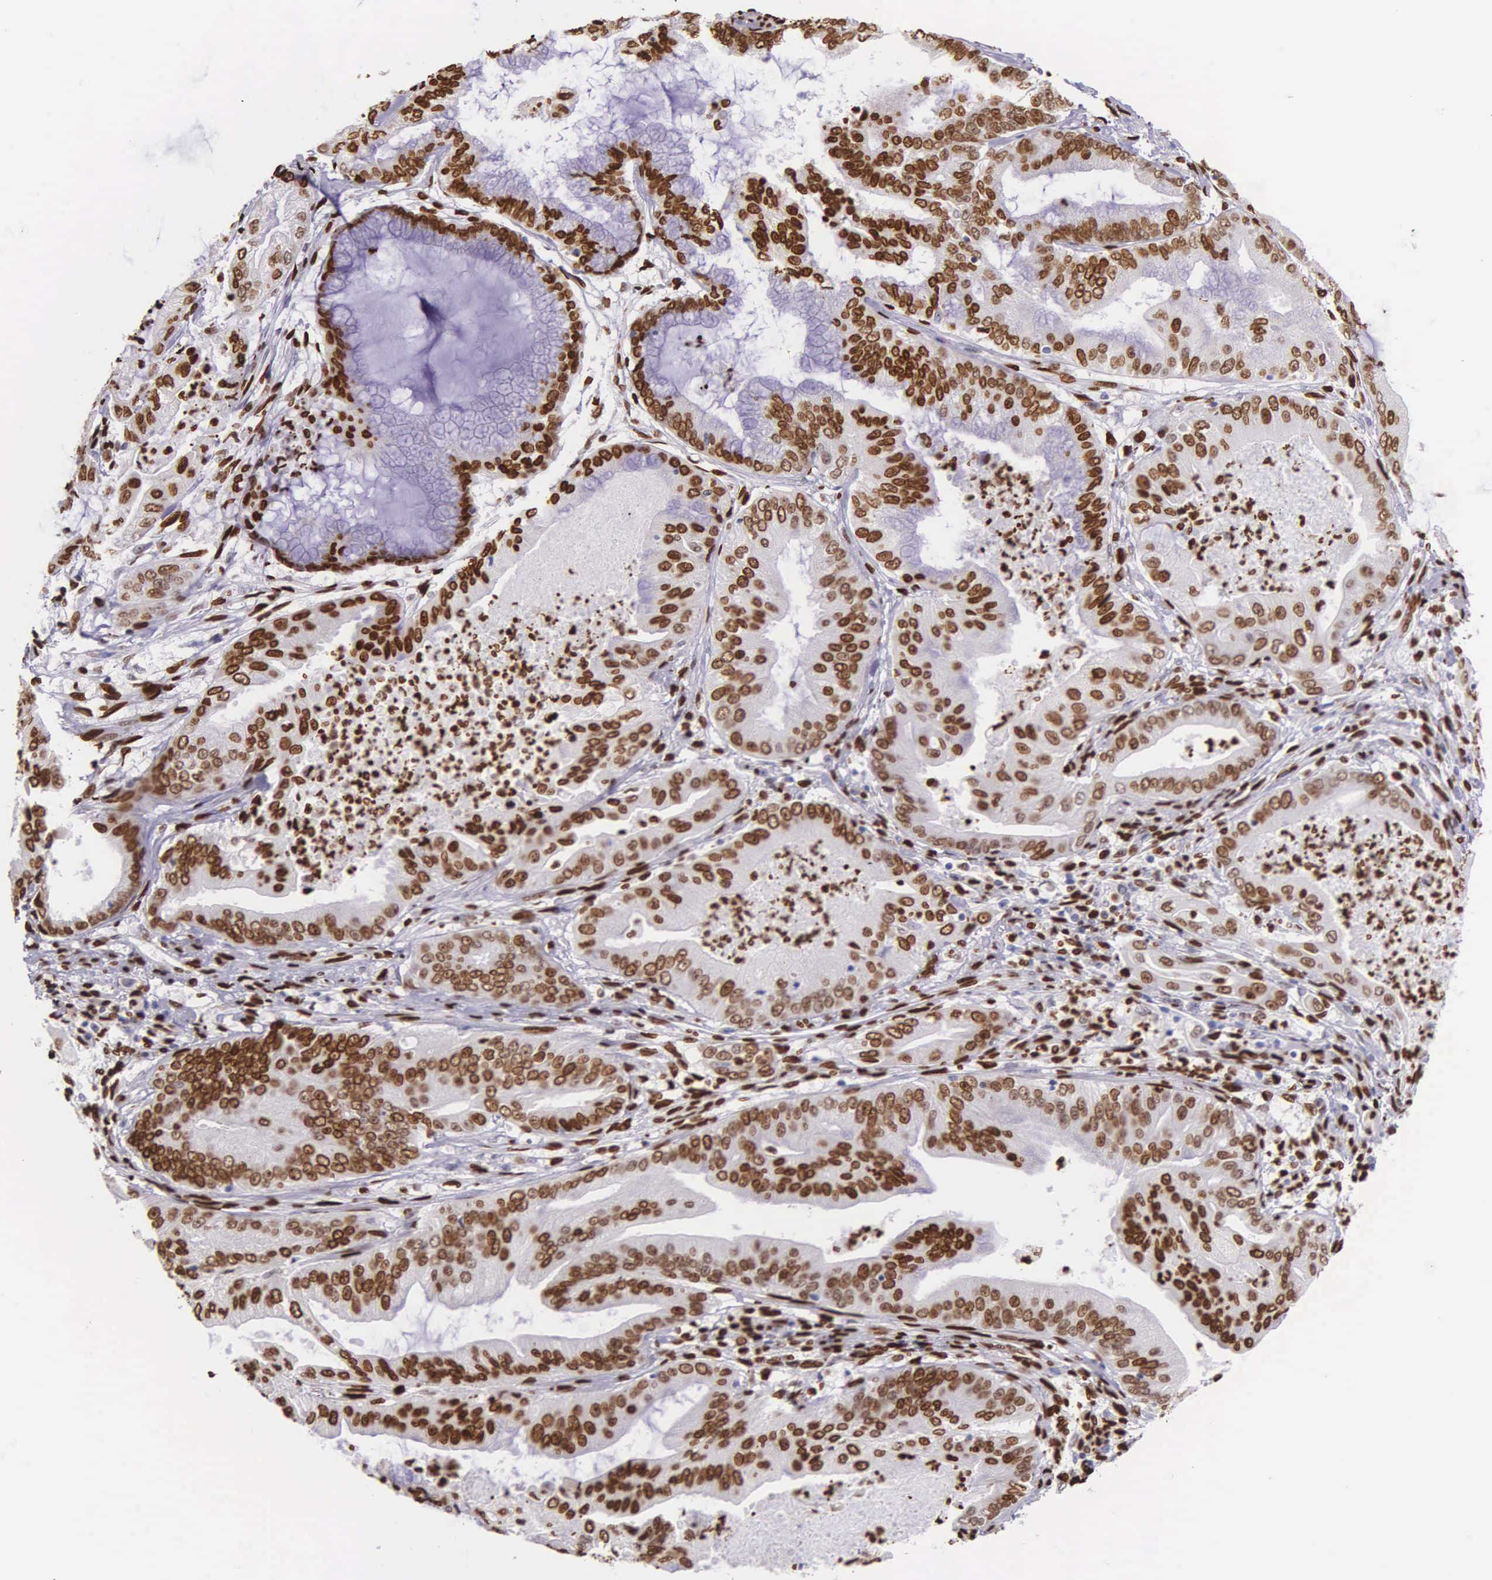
{"staining": {"intensity": "strong", "quantity": ">75%", "location": "nuclear"}, "tissue": "endometrial cancer", "cell_type": "Tumor cells", "image_type": "cancer", "snomed": [{"axis": "morphology", "description": "Adenocarcinoma, NOS"}, {"axis": "topography", "description": "Endometrium"}], "caption": "The micrograph demonstrates immunohistochemical staining of endometrial adenocarcinoma. There is strong nuclear expression is seen in about >75% of tumor cells. (IHC, brightfield microscopy, high magnification).", "gene": "H1-0", "patient": {"sex": "female", "age": 63}}